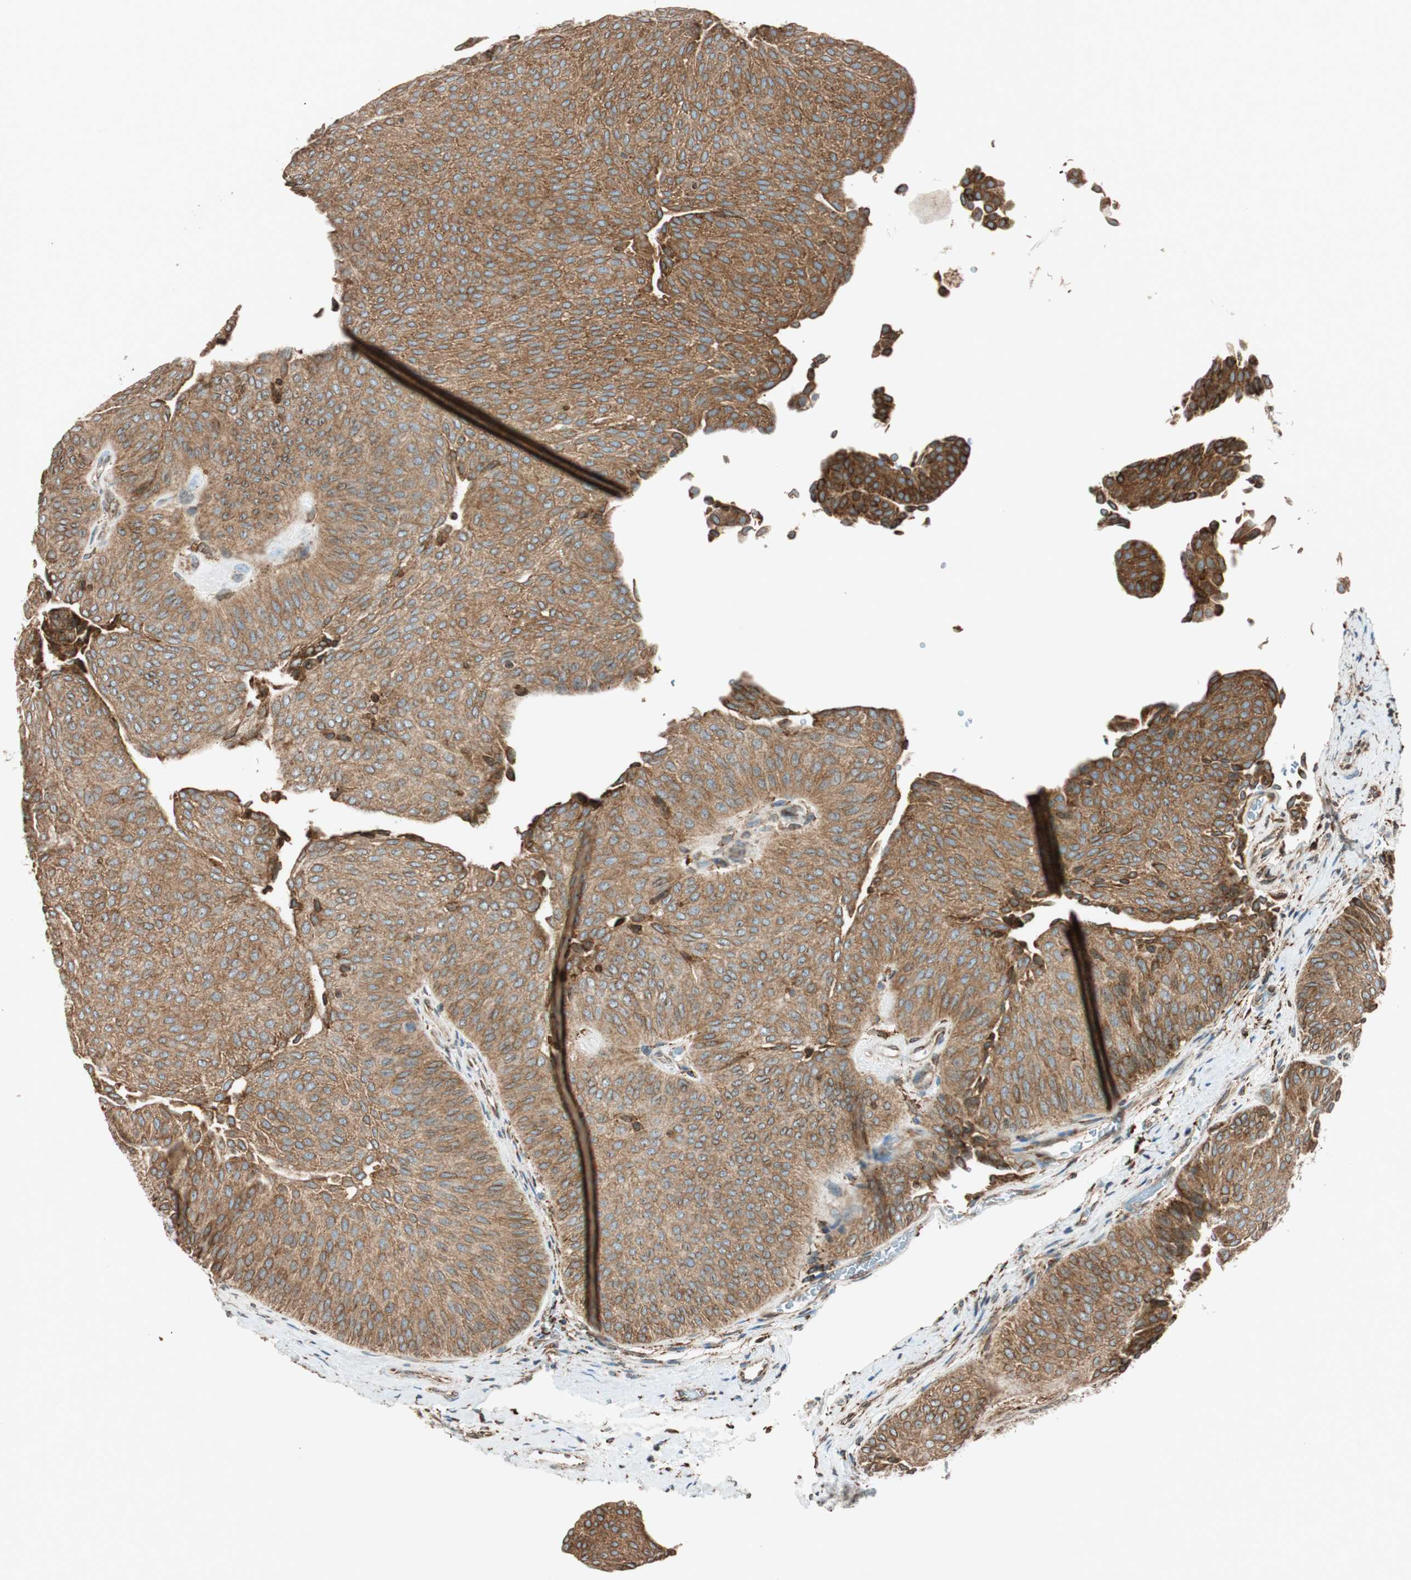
{"staining": {"intensity": "moderate", "quantity": ">75%", "location": "cytoplasmic/membranous"}, "tissue": "urothelial cancer", "cell_type": "Tumor cells", "image_type": "cancer", "snomed": [{"axis": "morphology", "description": "Urothelial carcinoma, Low grade"}, {"axis": "topography", "description": "Urinary bladder"}], "caption": "This image displays immunohistochemistry (IHC) staining of urothelial carcinoma (low-grade), with medium moderate cytoplasmic/membranous positivity in approximately >75% of tumor cells.", "gene": "PRKCSH", "patient": {"sex": "female", "age": 60}}